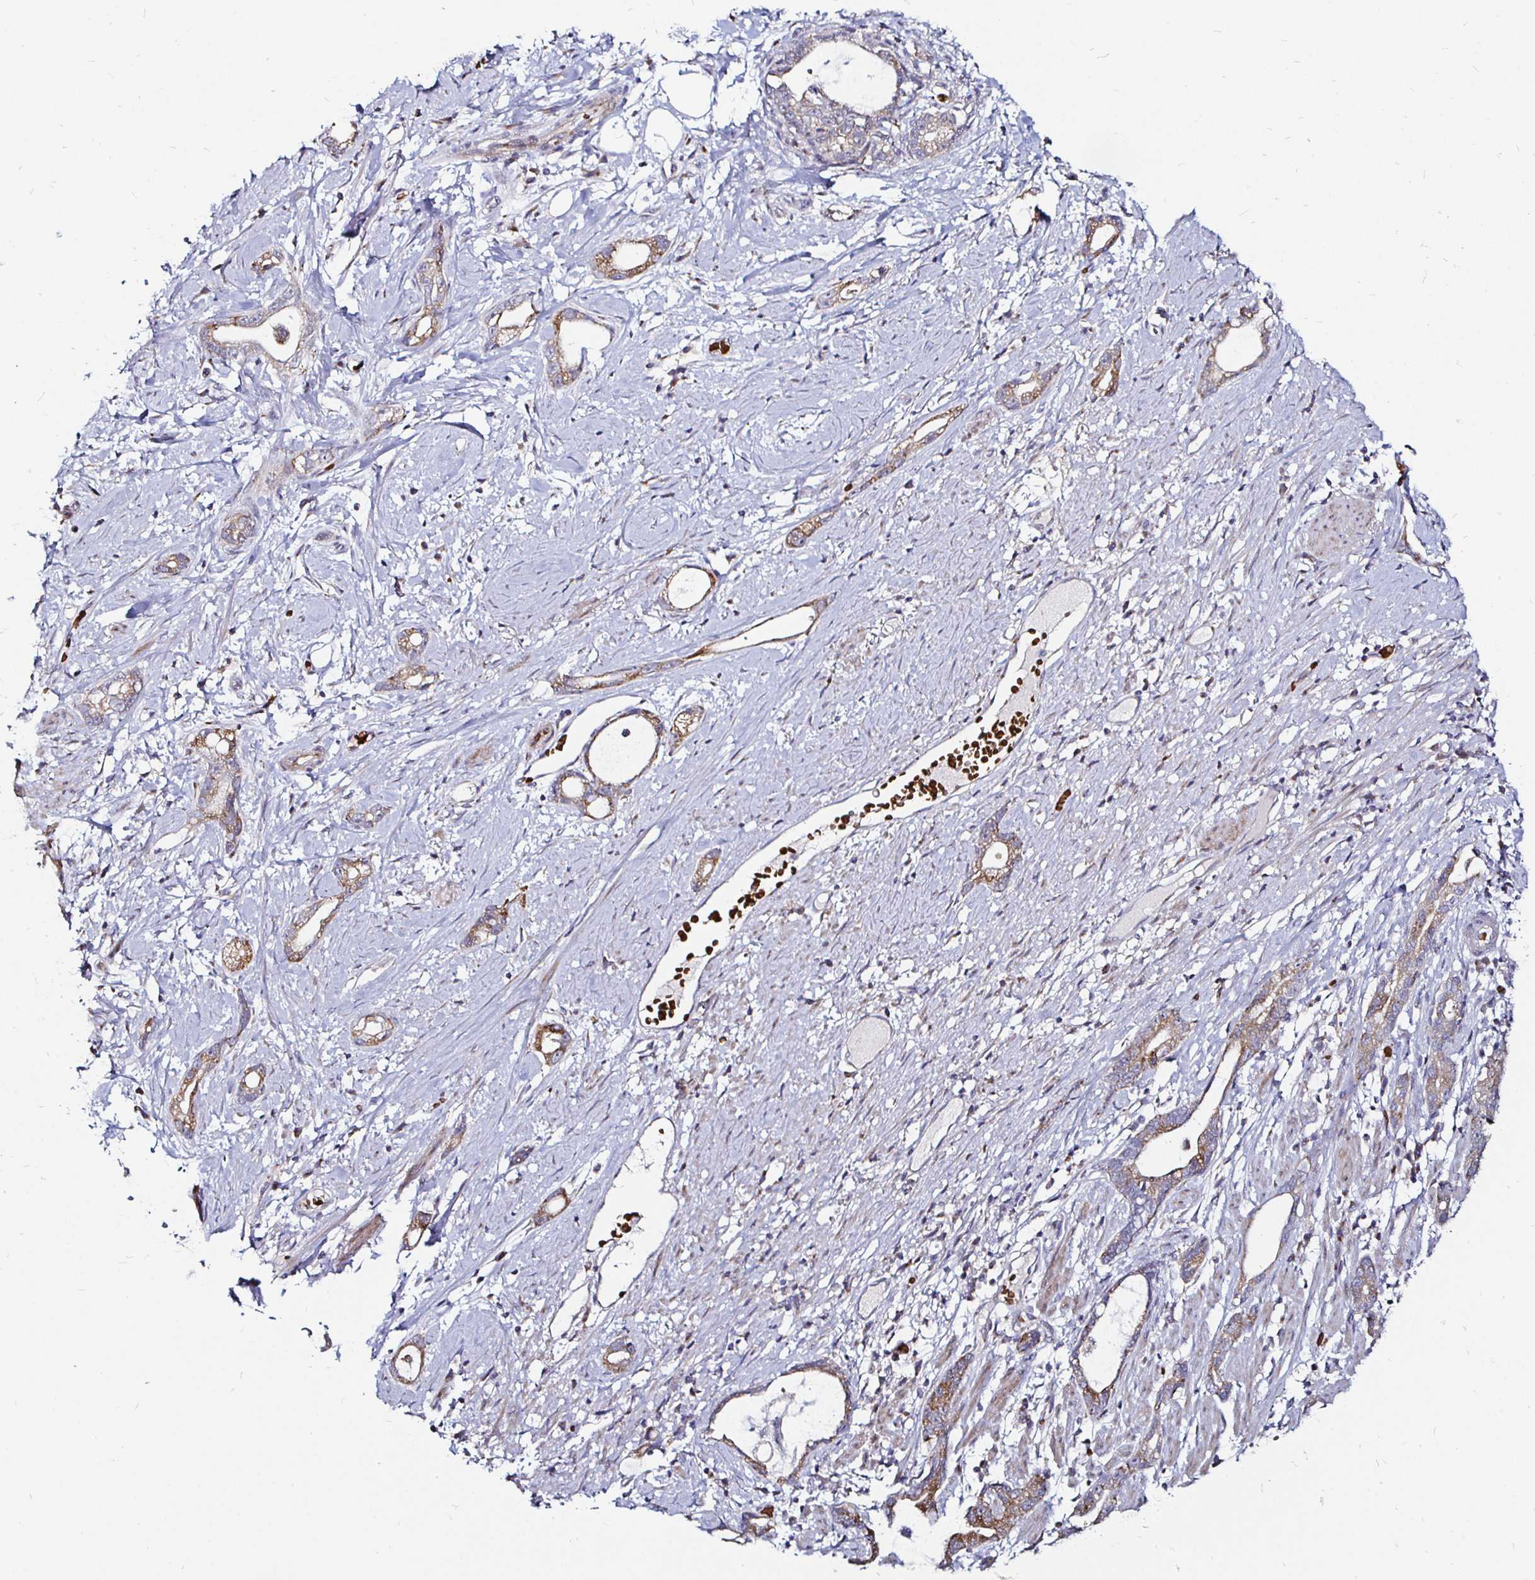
{"staining": {"intensity": "moderate", "quantity": ">75%", "location": "cytoplasmic/membranous"}, "tissue": "stomach cancer", "cell_type": "Tumor cells", "image_type": "cancer", "snomed": [{"axis": "morphology", "description": "Adenocarcinoma, NOS"}, {"axis": "topography", "description": "Stomach"}], "caption": "IHC (DAB) staining of stomach cancer demonstrates moderate cytoplasmic/membranous protein staining in about >75% of tumor cells.", "gene": "ATG3", "patient": {"sex": "male", "age": 55}}